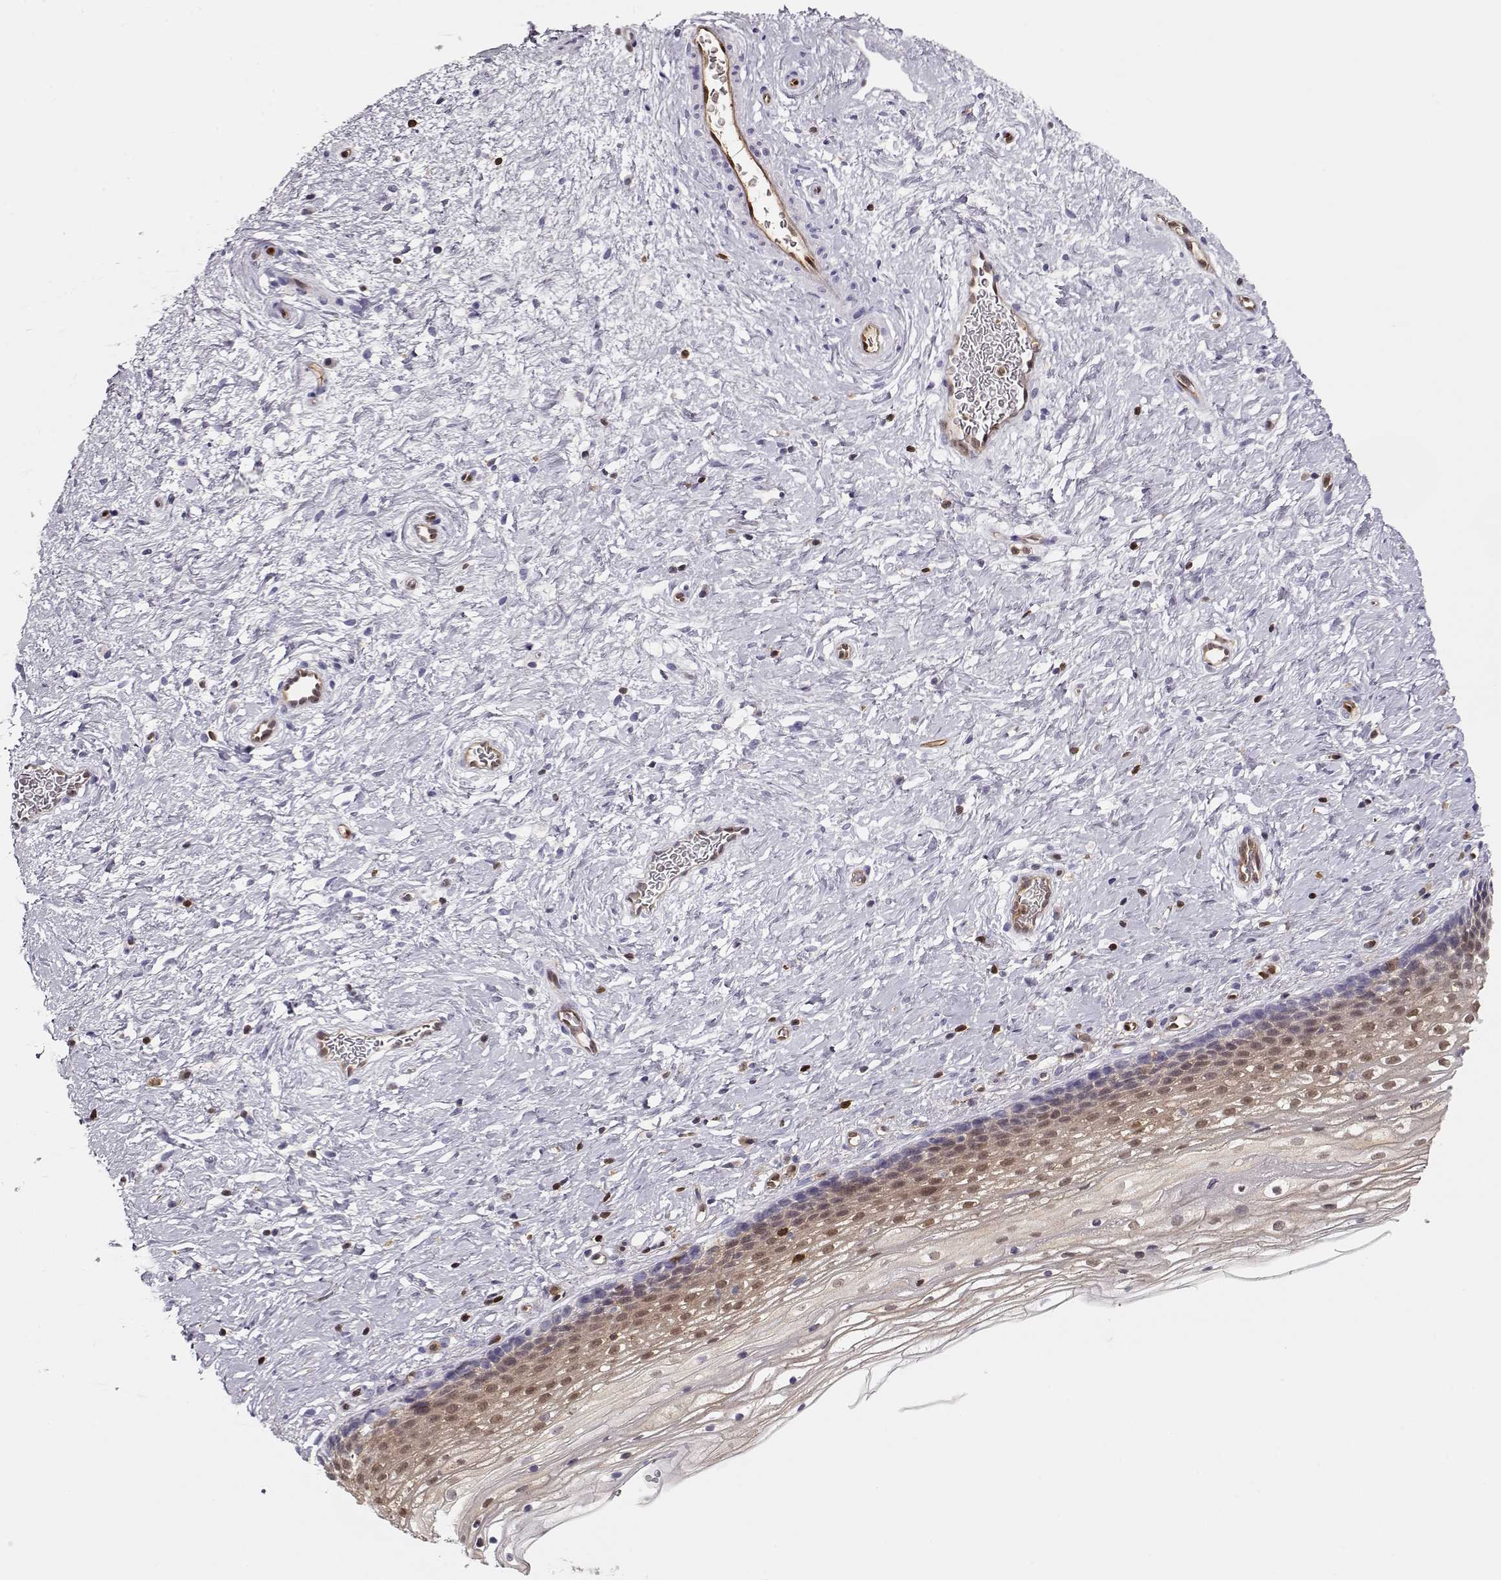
{"staining": {"intensity": "negative", "quantity": "none", "location": "none"}, "tissue": "cervix", "cell_type": "Glandular cells", "image_type": "normal", "snomed": [{"axis": "morphology", "description": "Normal tissue, NOS"}, {"axis": "topography", "description": "Cervix"}], "caption": "A high-resolution image shows IHC staining of normal cervix, which demonstrates no significant expression in glandular cells.", "gene": "PNP", "patient": {"sex": "female", "age": 34}}